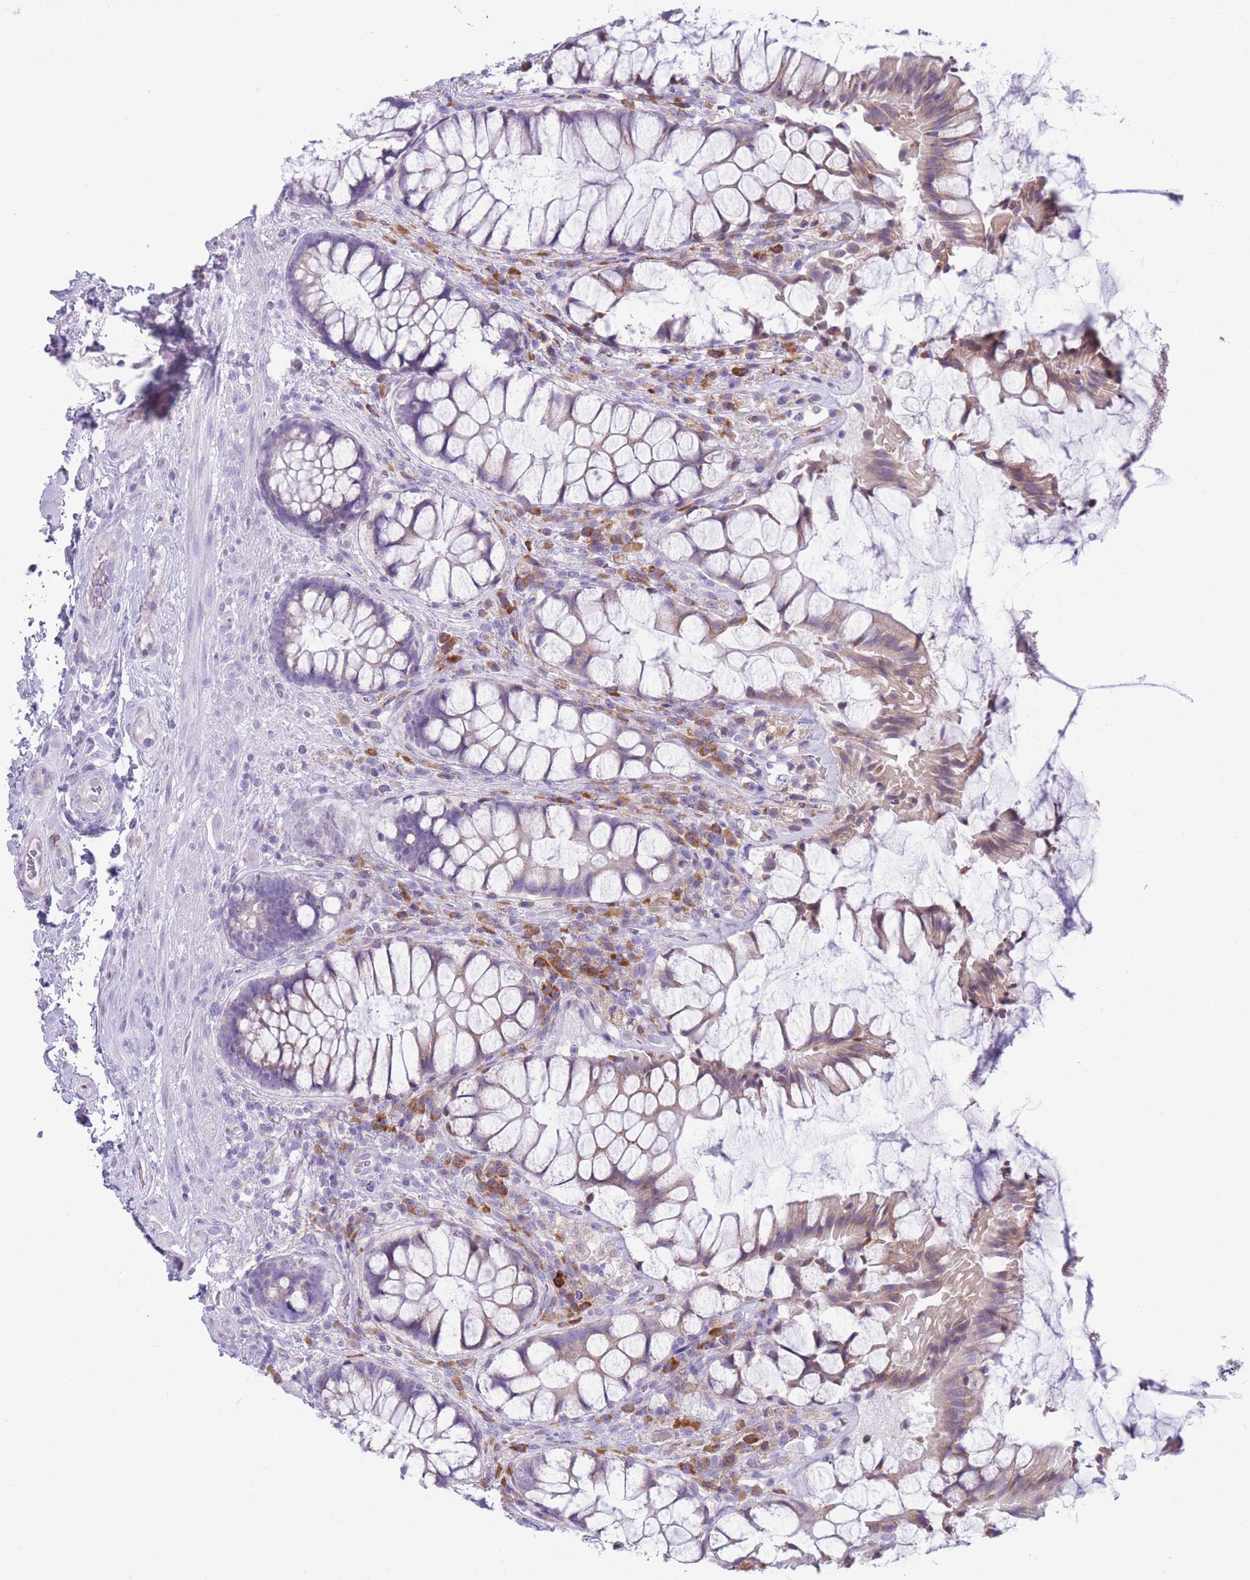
{"staining": {"intensity": "negative", "quantity": "none", "location": "none"}, "tissue": "rectum", "cell_type": "Glandular cells", "image_type": "normal", "snomed": [{"axis": "morphology", "description": "Normal tissue, NOS"}, {"axis": "topography", "description": "Rectum"}], "caption": "Rectum was stained to show a protein in brown. There is no significant expression in glandular cells. The staining was performed using DAB (3,3'-diaminobenzidine) to visualize the protein expression in brown, while the nuclei were stained in blue with hematoxylin (Magnification: 20x).", "gene": "XKR8", "patient": {"sex": "female", "age": 58}}